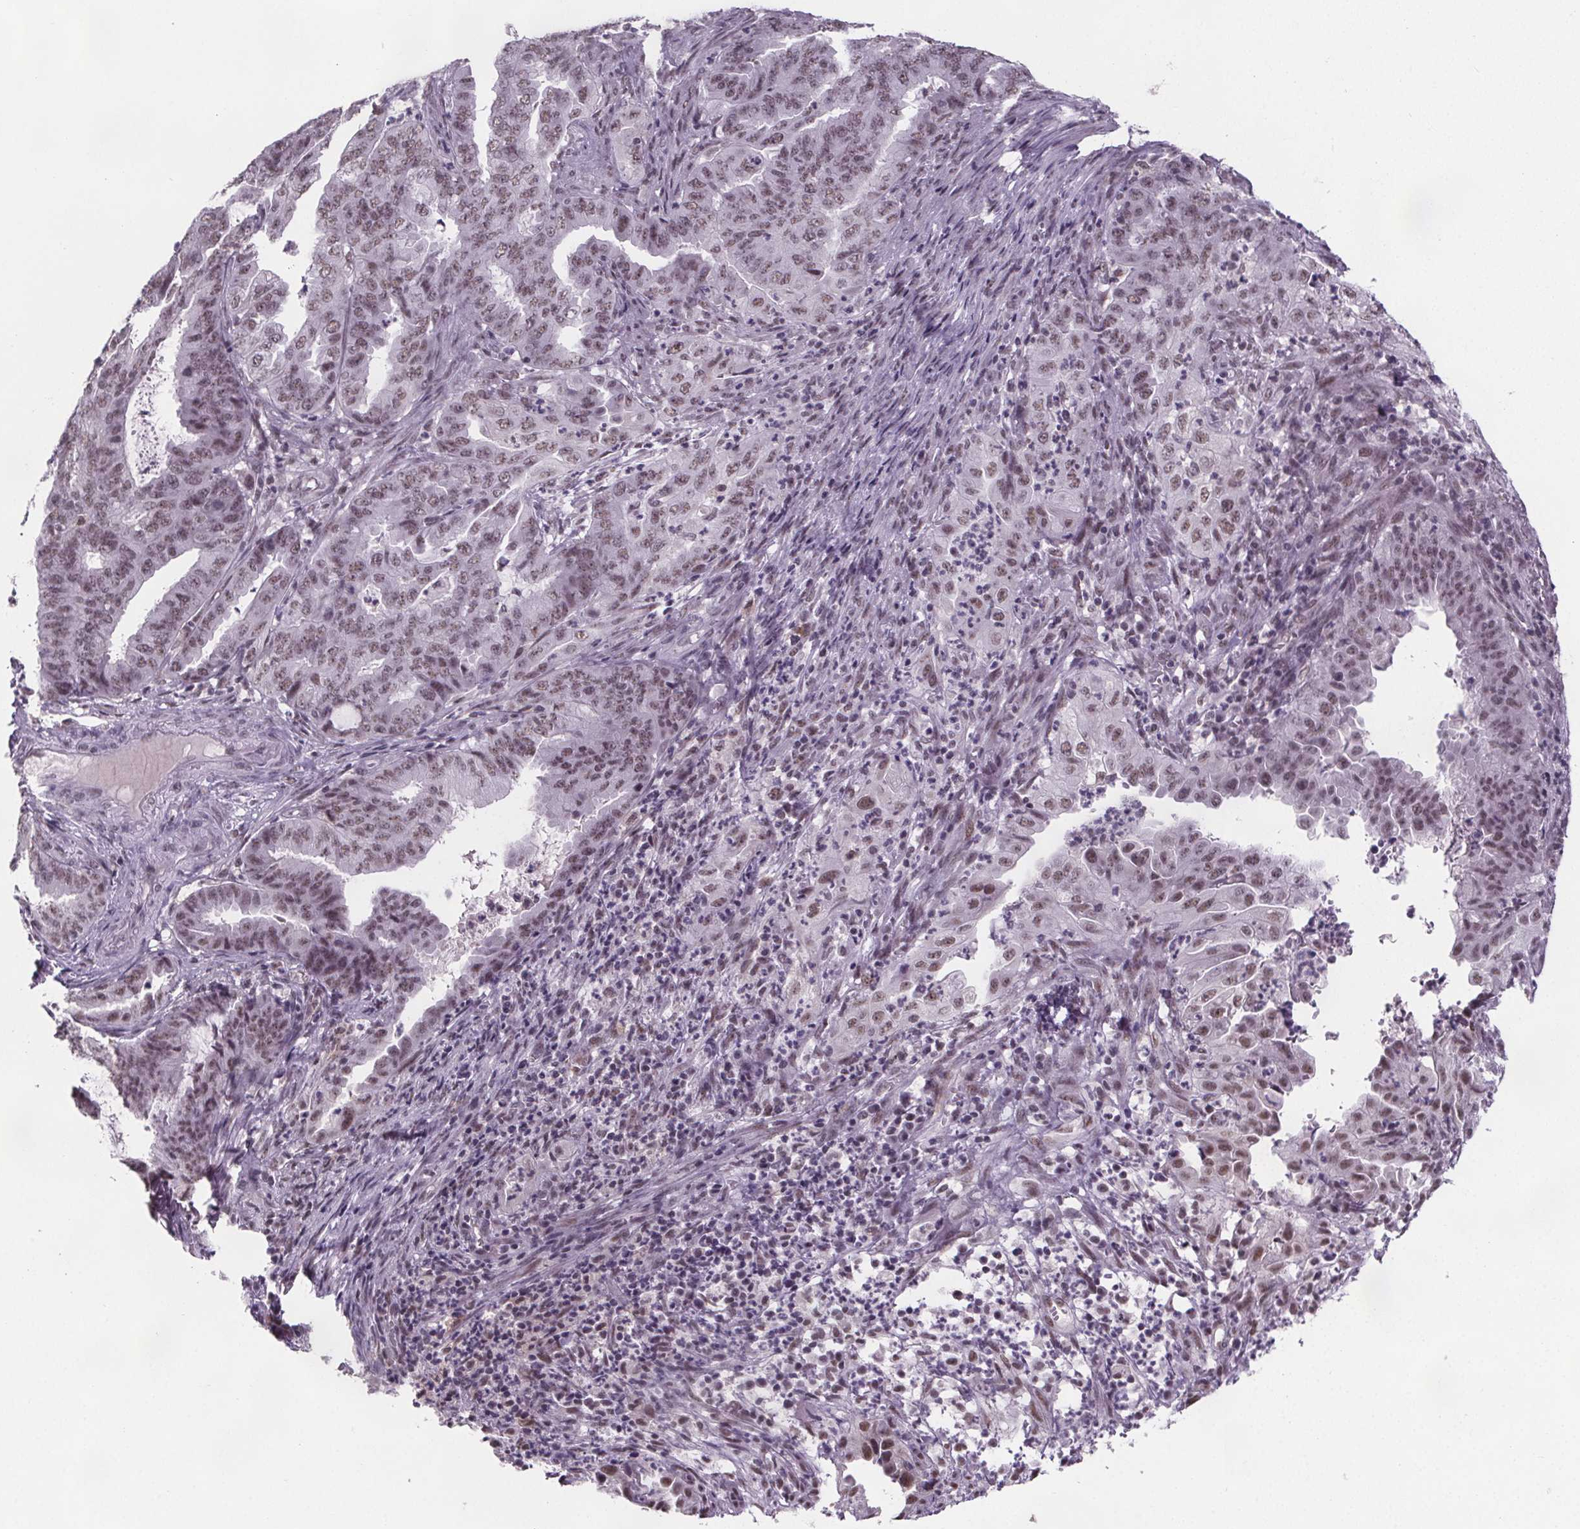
{"staining": {"intensity": "moderate", "quantity": ">75%", "location": "nuclear"}, "tissue": "endometrial cancer", "cell_type": "Tumor cells", "image_type": "cancer", "snomed": [{"axis": "morphology", "description": "Adenocarcinoma, NOS"}, {"axis": "topography", "description": "Endometrium"}], "caption": "Endometrial cancer (adenocarcinoma) stained for a protein reveals moderate nuclear positivity in tumor cells. The staining was performed using DAB (3,3'-diaminobenzidine), with brown indicating positive protein expression. Nuclei are stained blue with hematoxylin.", "gene": "ZNF572", "patient": {"sex": "female", "age": 51}}